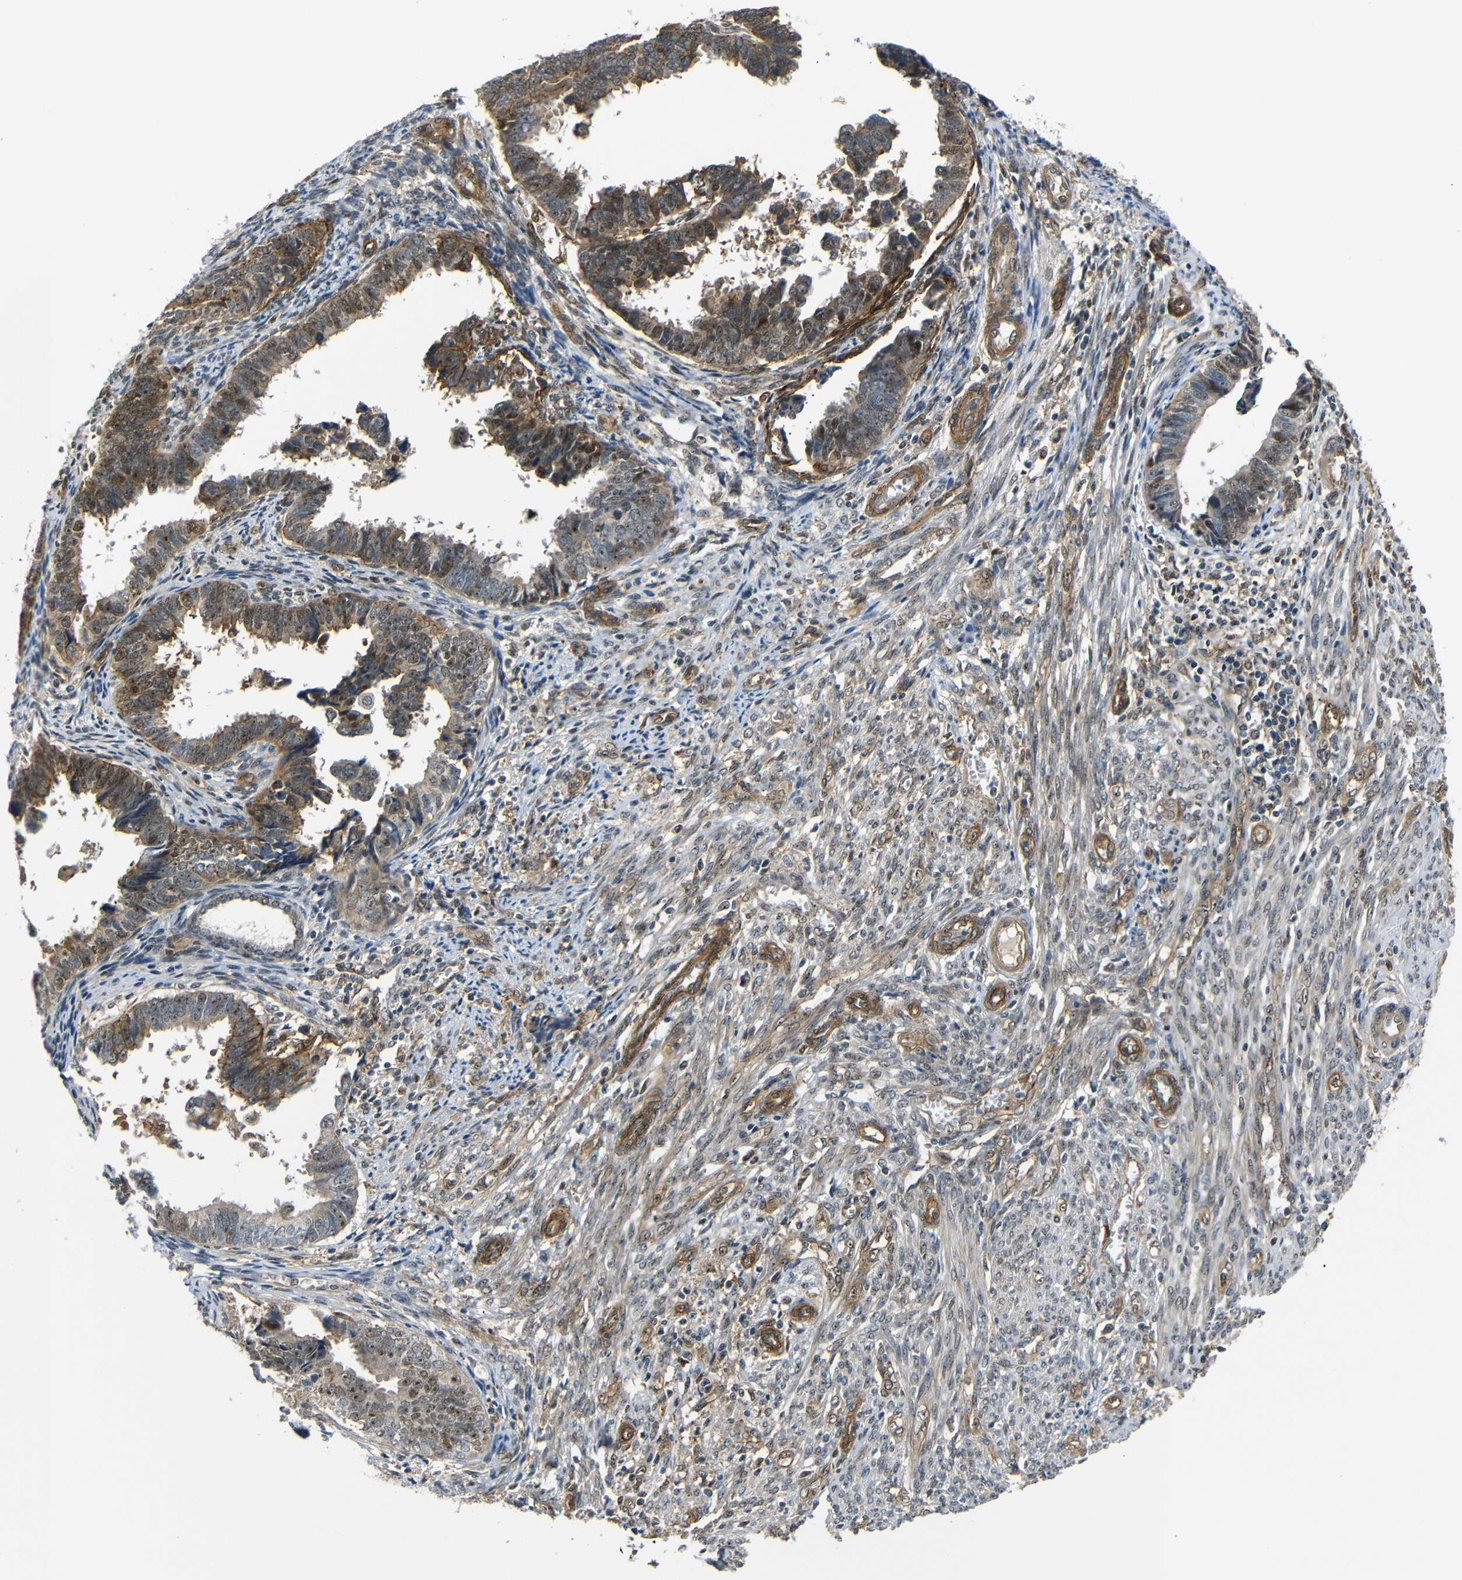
{"staining": {"intensity": "strong", "quantity": ">75%", "location": "cytoplasmic/membranous,nuclear"}, "tissue": "endometrial cancer", "cell_type": "Tumor cells", "image_type": "cancer", "snomed": [{"axis": "morphology", "description": "Adenocarcinoma, NOS"}, {"axis": "topography", "description": "Endometrium"}], "caption": "The image demonstrates staining of adenocarcinoma (endometrial), revealing strong cytoplasmic/membranous and nuclear protein staining (brown color) within tumor cells. The staining is performed using DAB brown chromogen to label protein expression. The nuclei are counter-stained blue using hematoxylin.", "gene": "PARN", "patient": {"sex": "female", "age": 75}}